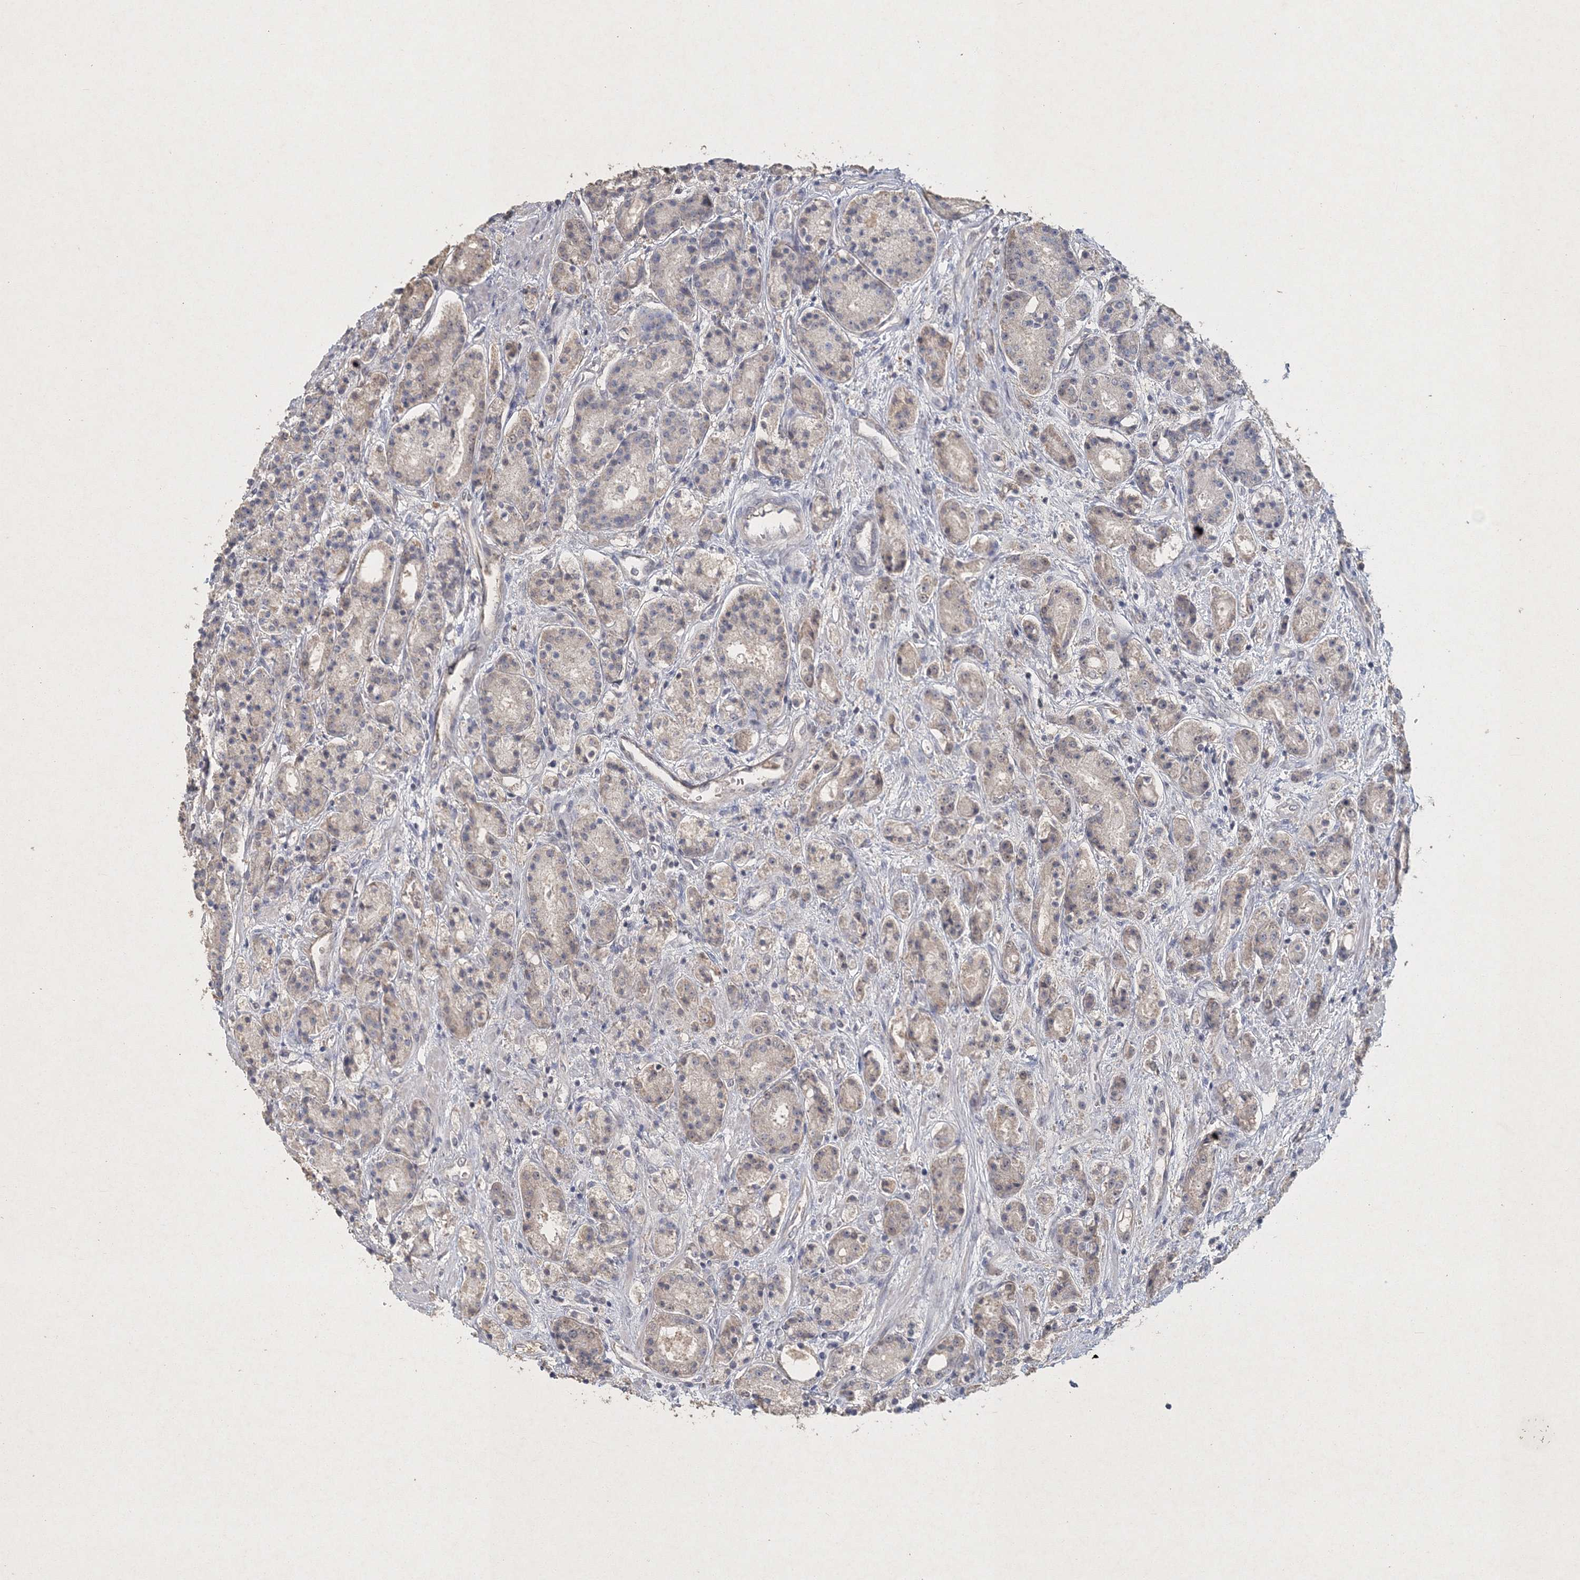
{"staining": {"intensity": "weak", "quantity": "<25%", "location": "cytoplasmic/membranous"}, "tissue": "prostate cancer", "cell_type": "Tumor cells", "image_type": "cancer", "snomed": [{"axis": "morphology", "description": "Adenocarcinoma, High grade"}, {"axis": "topography", "description": "Prostate"}], "caption": "DAB immunohistochemical staining of high-grade adenocarcinoma (prostate) reveals no significant staining in tumor cells. (Stains: DAB immunohistochemistry (IHC) with hematoxylin counter stain, Microscopy: brightfield microscopy at high magnification).", "gene": "UIMC1", "patient": {"sex": "male", "age": 60}}